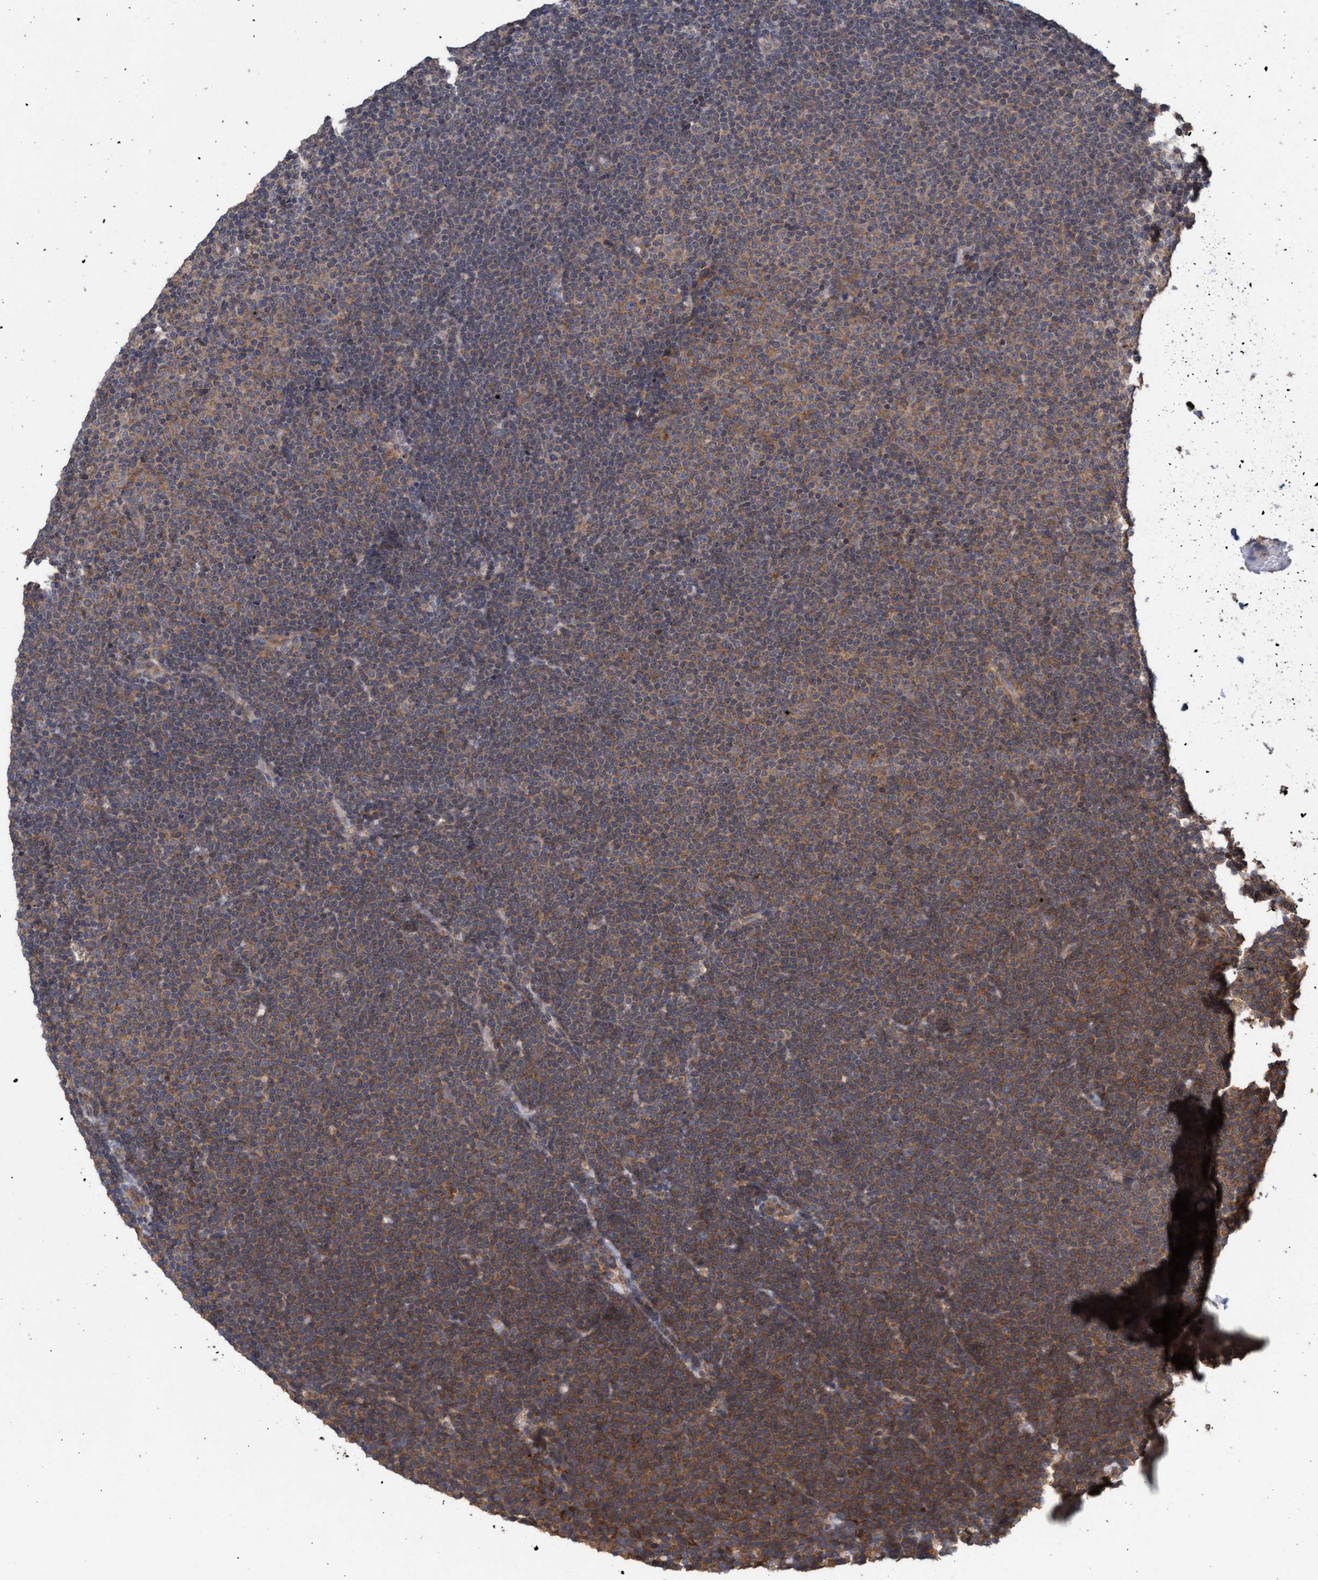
{"staining": {"intensity": "moderate", "quantity": ">75%", "location": "cytoplasmic/membranous"}, "tissue": "lymphoma", "cell_type": "Tumor cells", "image_type": "cancer", "snomed": [{"axis": "morphology", "description": "Malignant lymphoma, non-Hodgkin's type, Low grade"}, {"axis": "topography", "description": "Lymph node"}], "caption": "Malignant lymphoma, non-Hodgkin's type (low-grade) was stained to show a protein in brown. There is medium levels of moderate cytoplasmic/membranous staining in approximately >75% of tumor cells.", "gene": "FXR2", "patient": {"sex": "female", "age": 53}}